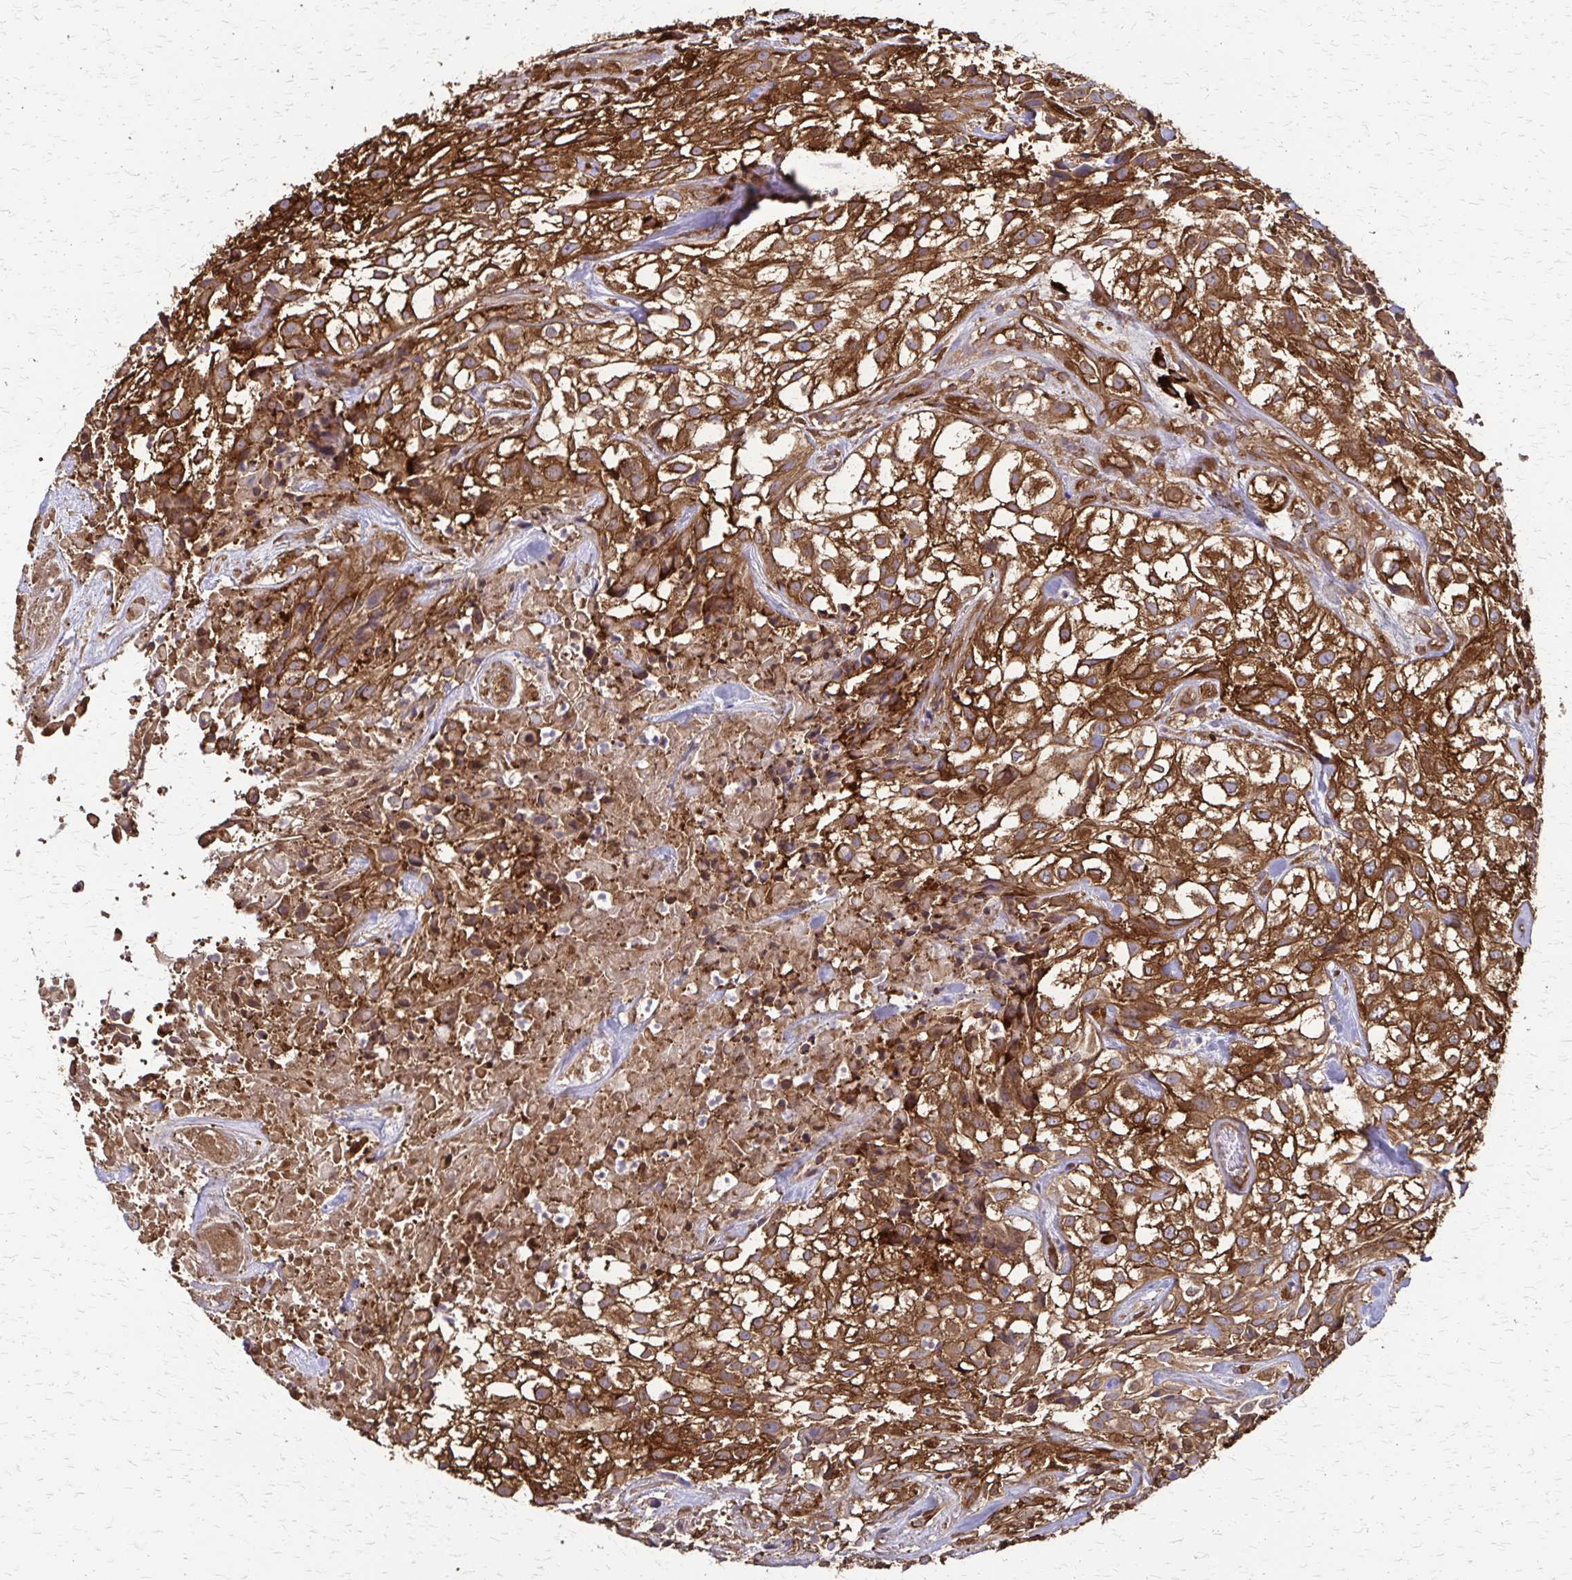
{"staining": {"intensity": "moderate", "quantity": ">75%", "location": "cytoplasmic/membranous"}, "tissue": "urothelial cancer", "cell_type": "Tumor cells", "image_type": "cancer", "snomed": [{"axis": "morphology", "description": "Urothelial carcinoma, High grade"}, {"axis": "topography", "description": "Urinary bladder"}], "caption": "Protein positivity by immunohistochemistry demonstrates moderate cytoplasmic/membranous positivity in about >75% of tumor cells in urothelial cancer.", "gene": "EEF2", "patient": {"sex": "male", "age": 56}}